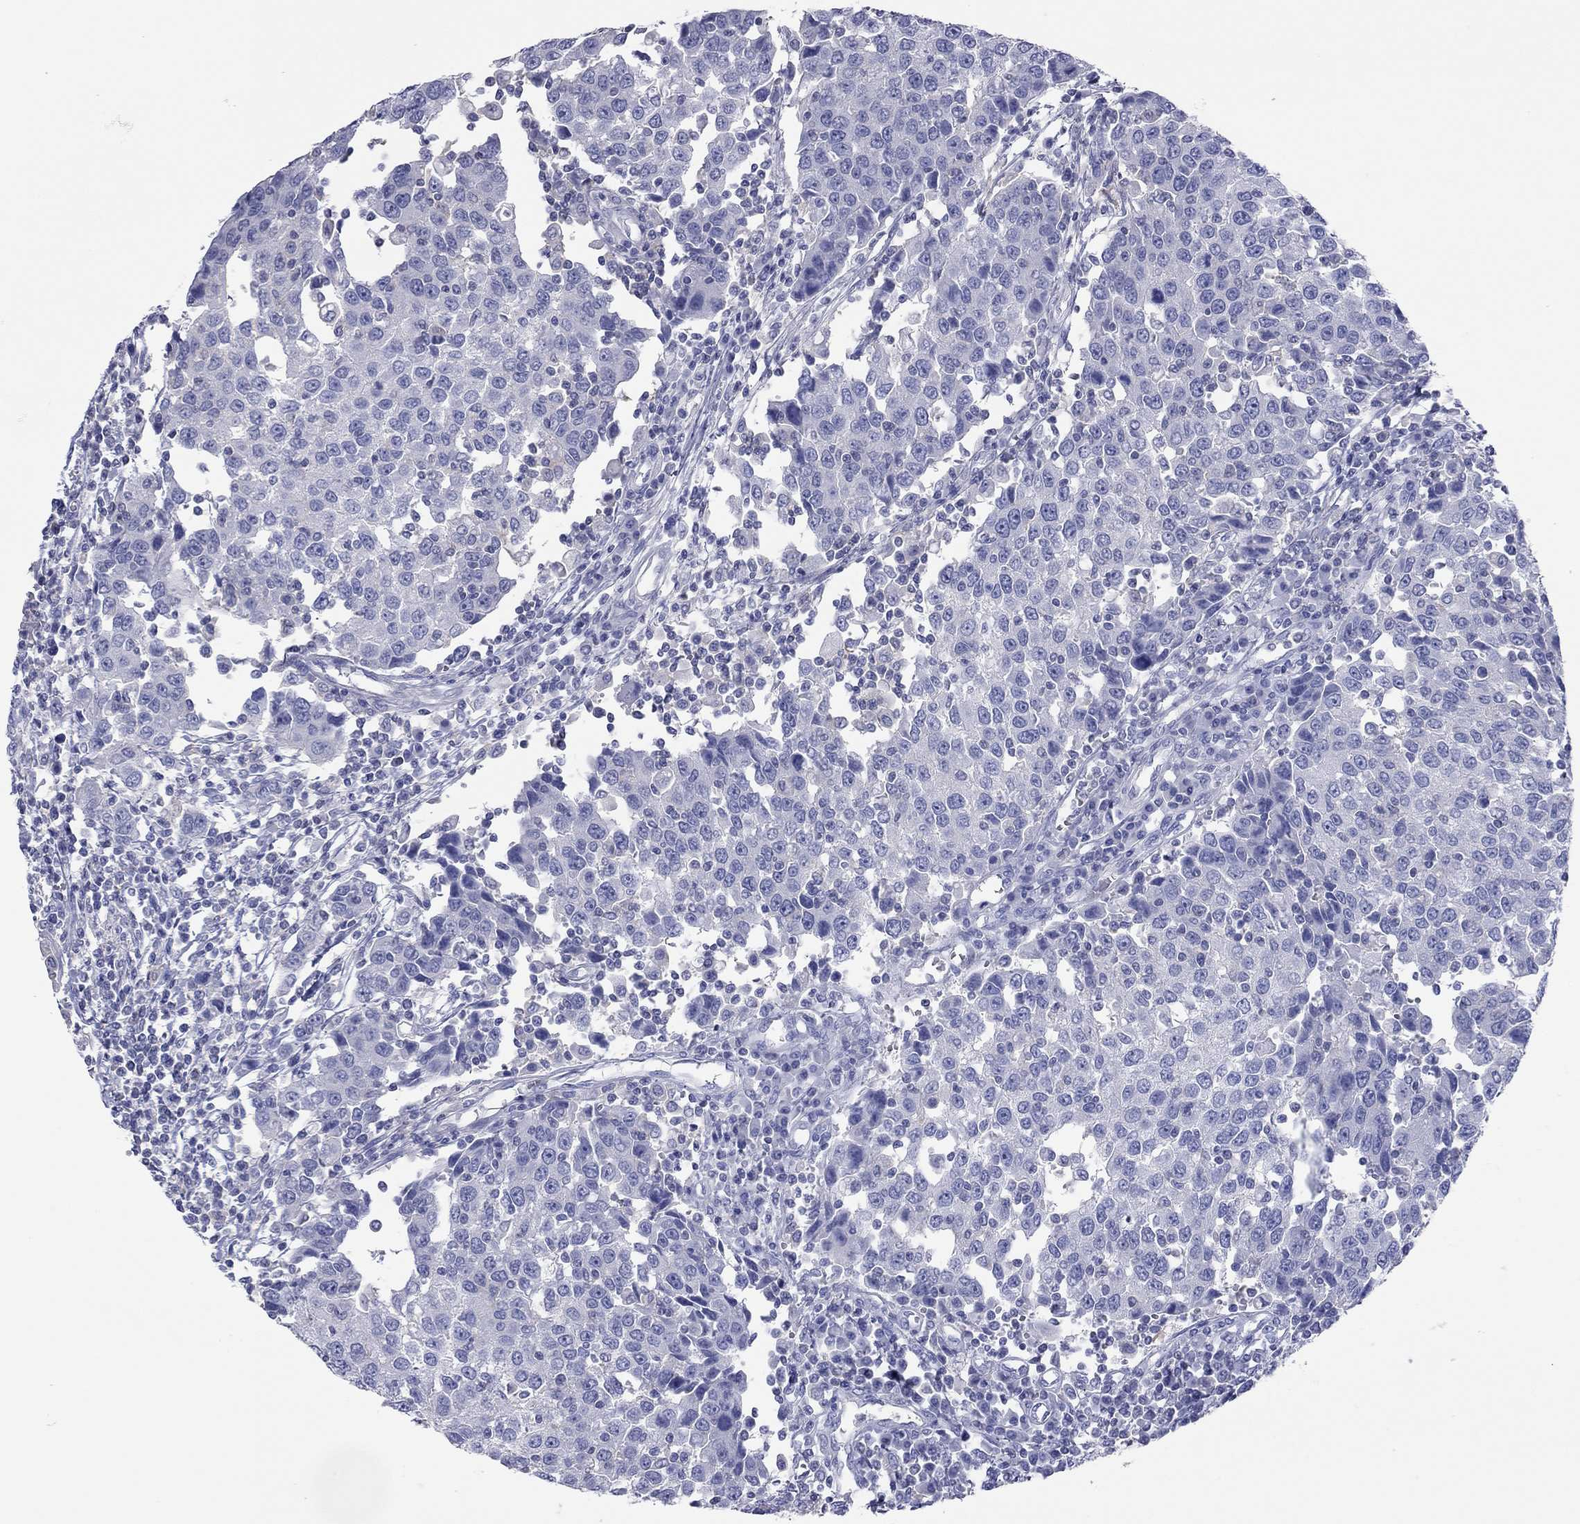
{"staining": {"intensity": "negative", "quantity": "none", "location": "none"}, "tissue": "urothelial cancer", "cell_type": "Tumor cells", "image_type": "cancer", "snomed": [{"axis": "morphology", "description": "Urothelial carcinoma, High grade"}, {"axis": "topography", "description": "Urinary bladder"}], "caption": "Tumor cells are negative for protein expression in human high-grade urothelial carcinoma. (DAB (3,3'-diaminobenzidine) immunohistochemistry with hematoxylin counter stain).", "gene": "ACTL7B", "patient": {"sex": "female", "age": 85}}